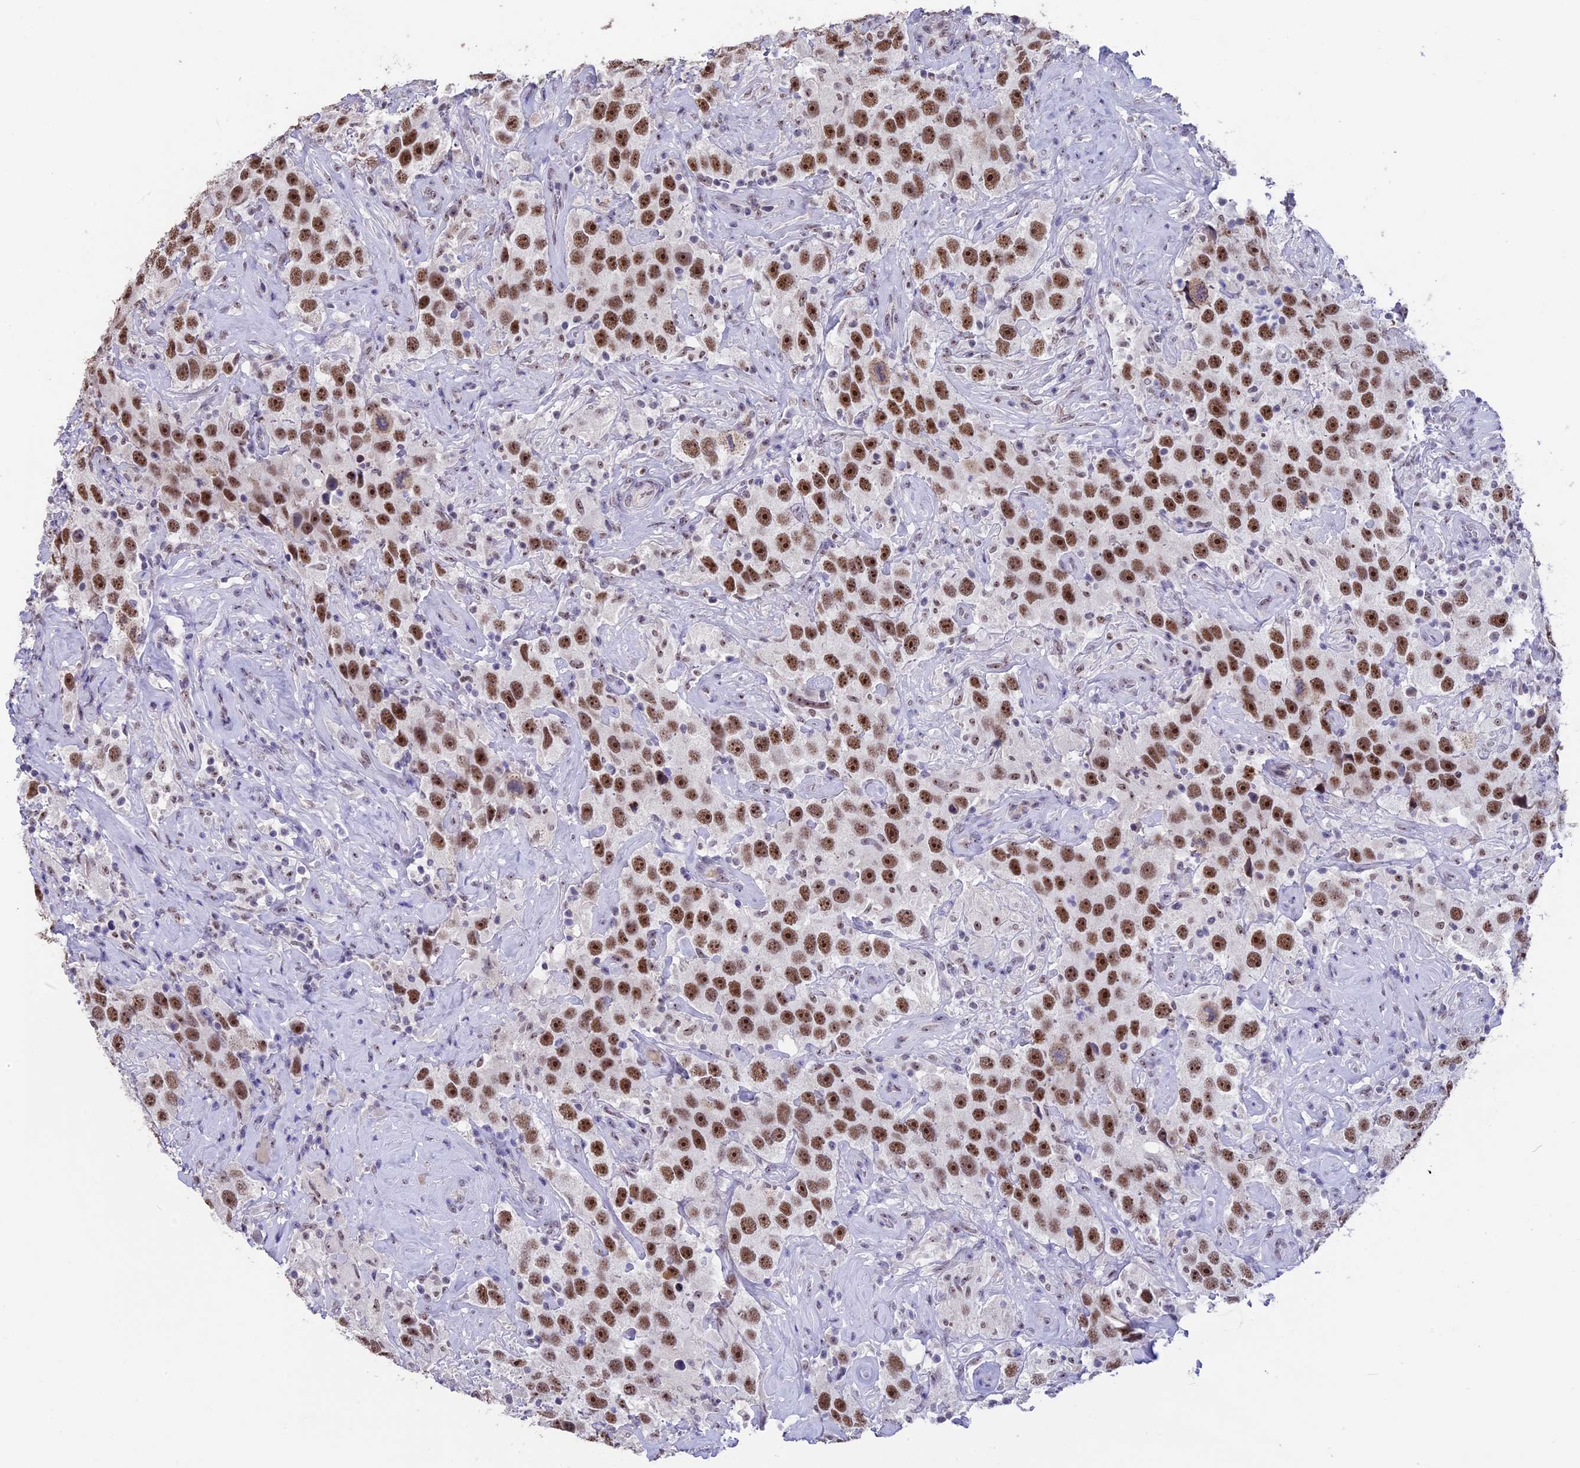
{"staining": {"intensity": "moderate", "quantity": ">75%", "location": "nuclear"}, "tissue": "testis cancer", "cell_type": "Tumor cells", "image_type": "cancer", "snomed": [{"axis": "morphology", "description": "Seminoma, NOS"}, {"axis": "topography", "description": "Testis"}], "caption": "This histopathology image demonstrates testis cancer stained with immunohistochemistry to label a protein in brown. The nuclear of tumor cells show moderate positivity for the protein. Nuclei are counter-stained blue.", "gene": "SETD2", "patient": {"sex": "male", "age": 49}}